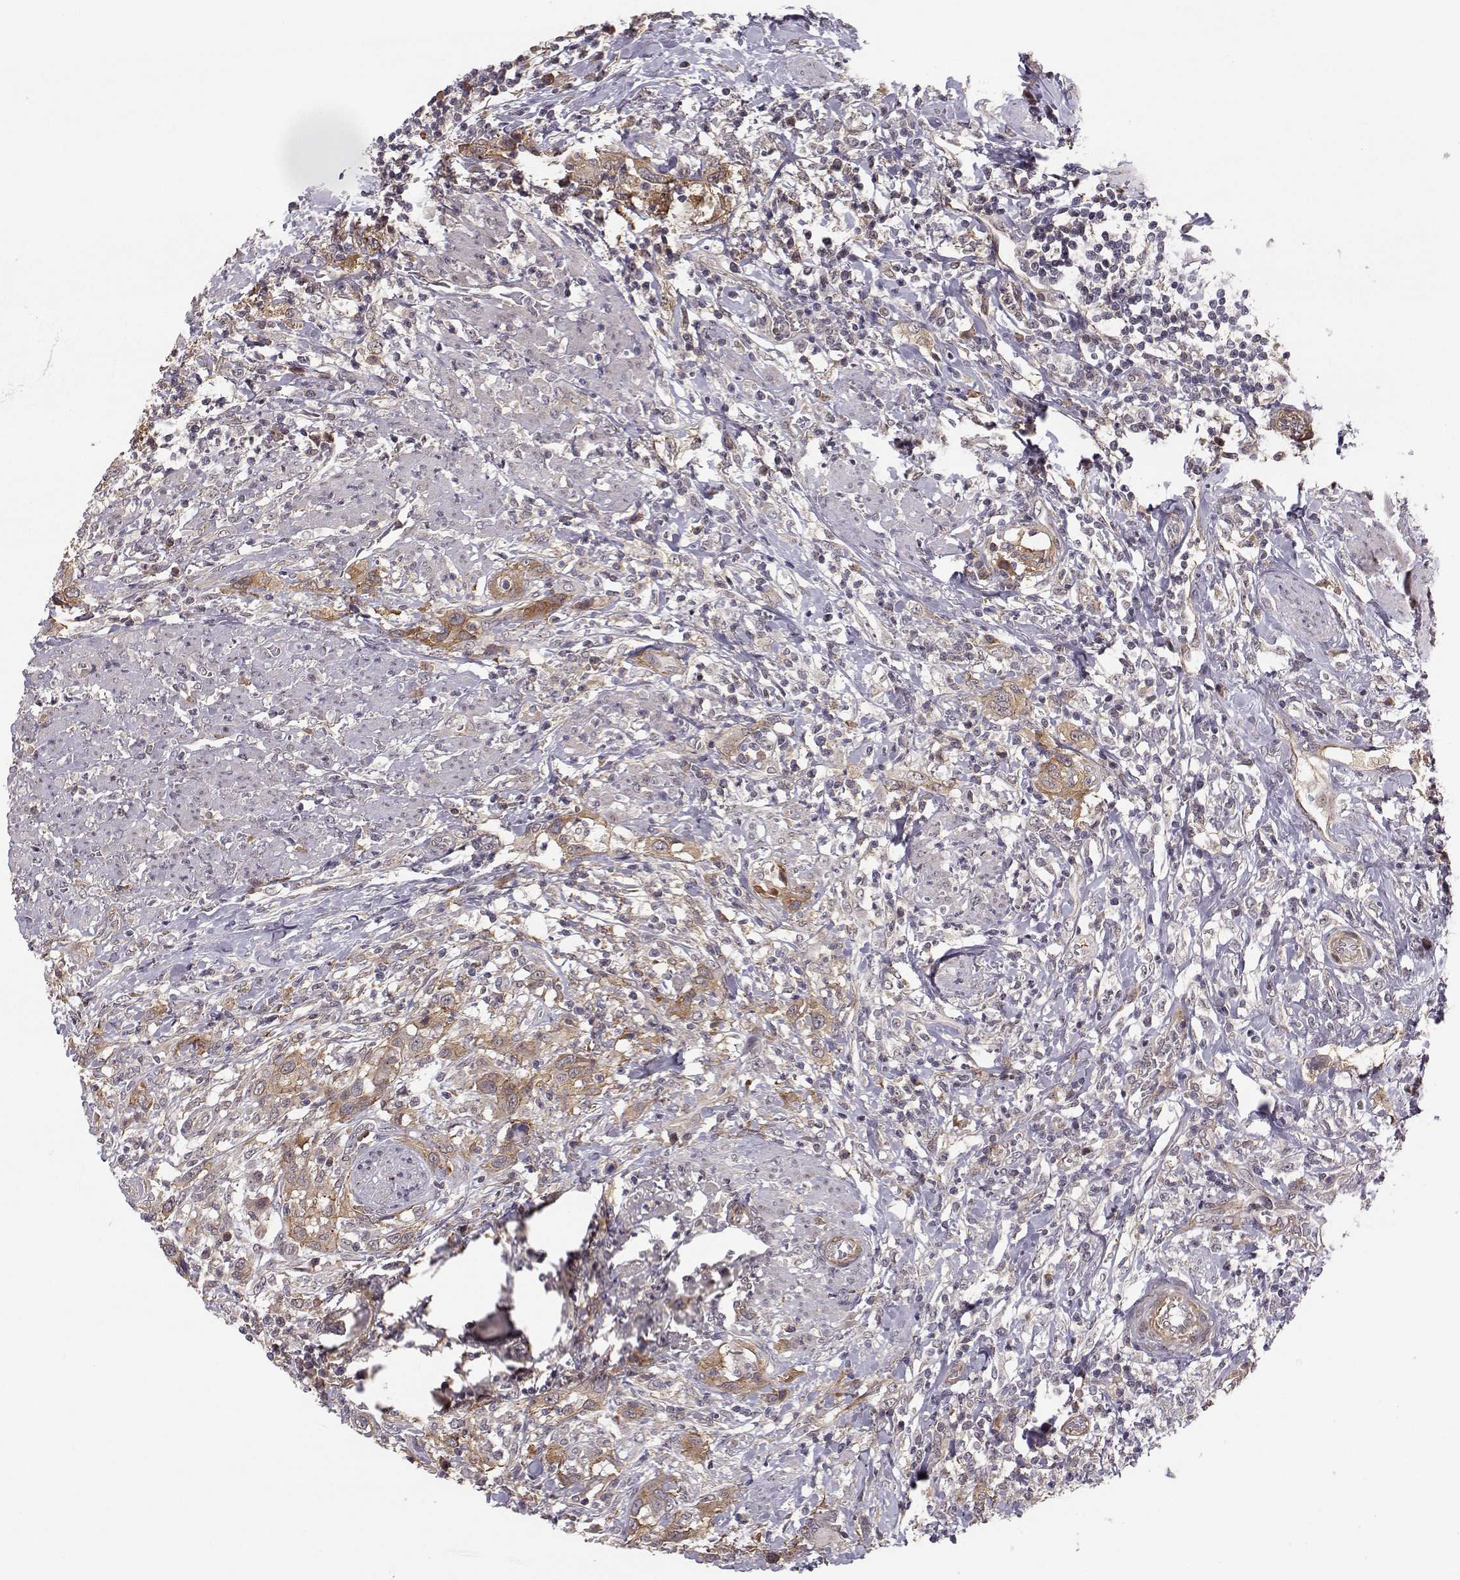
{"staining": {"intensity": "moderate", "quantity": "25%-75%", "location": "cytoplasmic/membranous"}, "tissue": "urothelial cancer", "cell_type": "Tumor cells", "image_type": "cancer", "snomed": [{"axis": "morphology", "description": "Urothelial carcinoma, NOS"}, {"axis": "morphology", "description": "Urothelial carcinoma, High grade"}, {"axis": "topography", "description": "Urinary bladder"}], "caption": "High-magnification brightfield microscopy of urothelial cancer stained with DAB (brown) and counterstained with hematoxylin (blue). tumor cells exhibit moderate cytoplasmic/membranous positivity is identified in approximately25%-75% of cells. Using DAB (3,3'-diaminobenzidine) (brown) and hematoxylin (blue) stains, captured at high magnification using brightfield microscopy.", "gene": "PLEKHG3", "patient": {"sex": "female", "age": 64}}